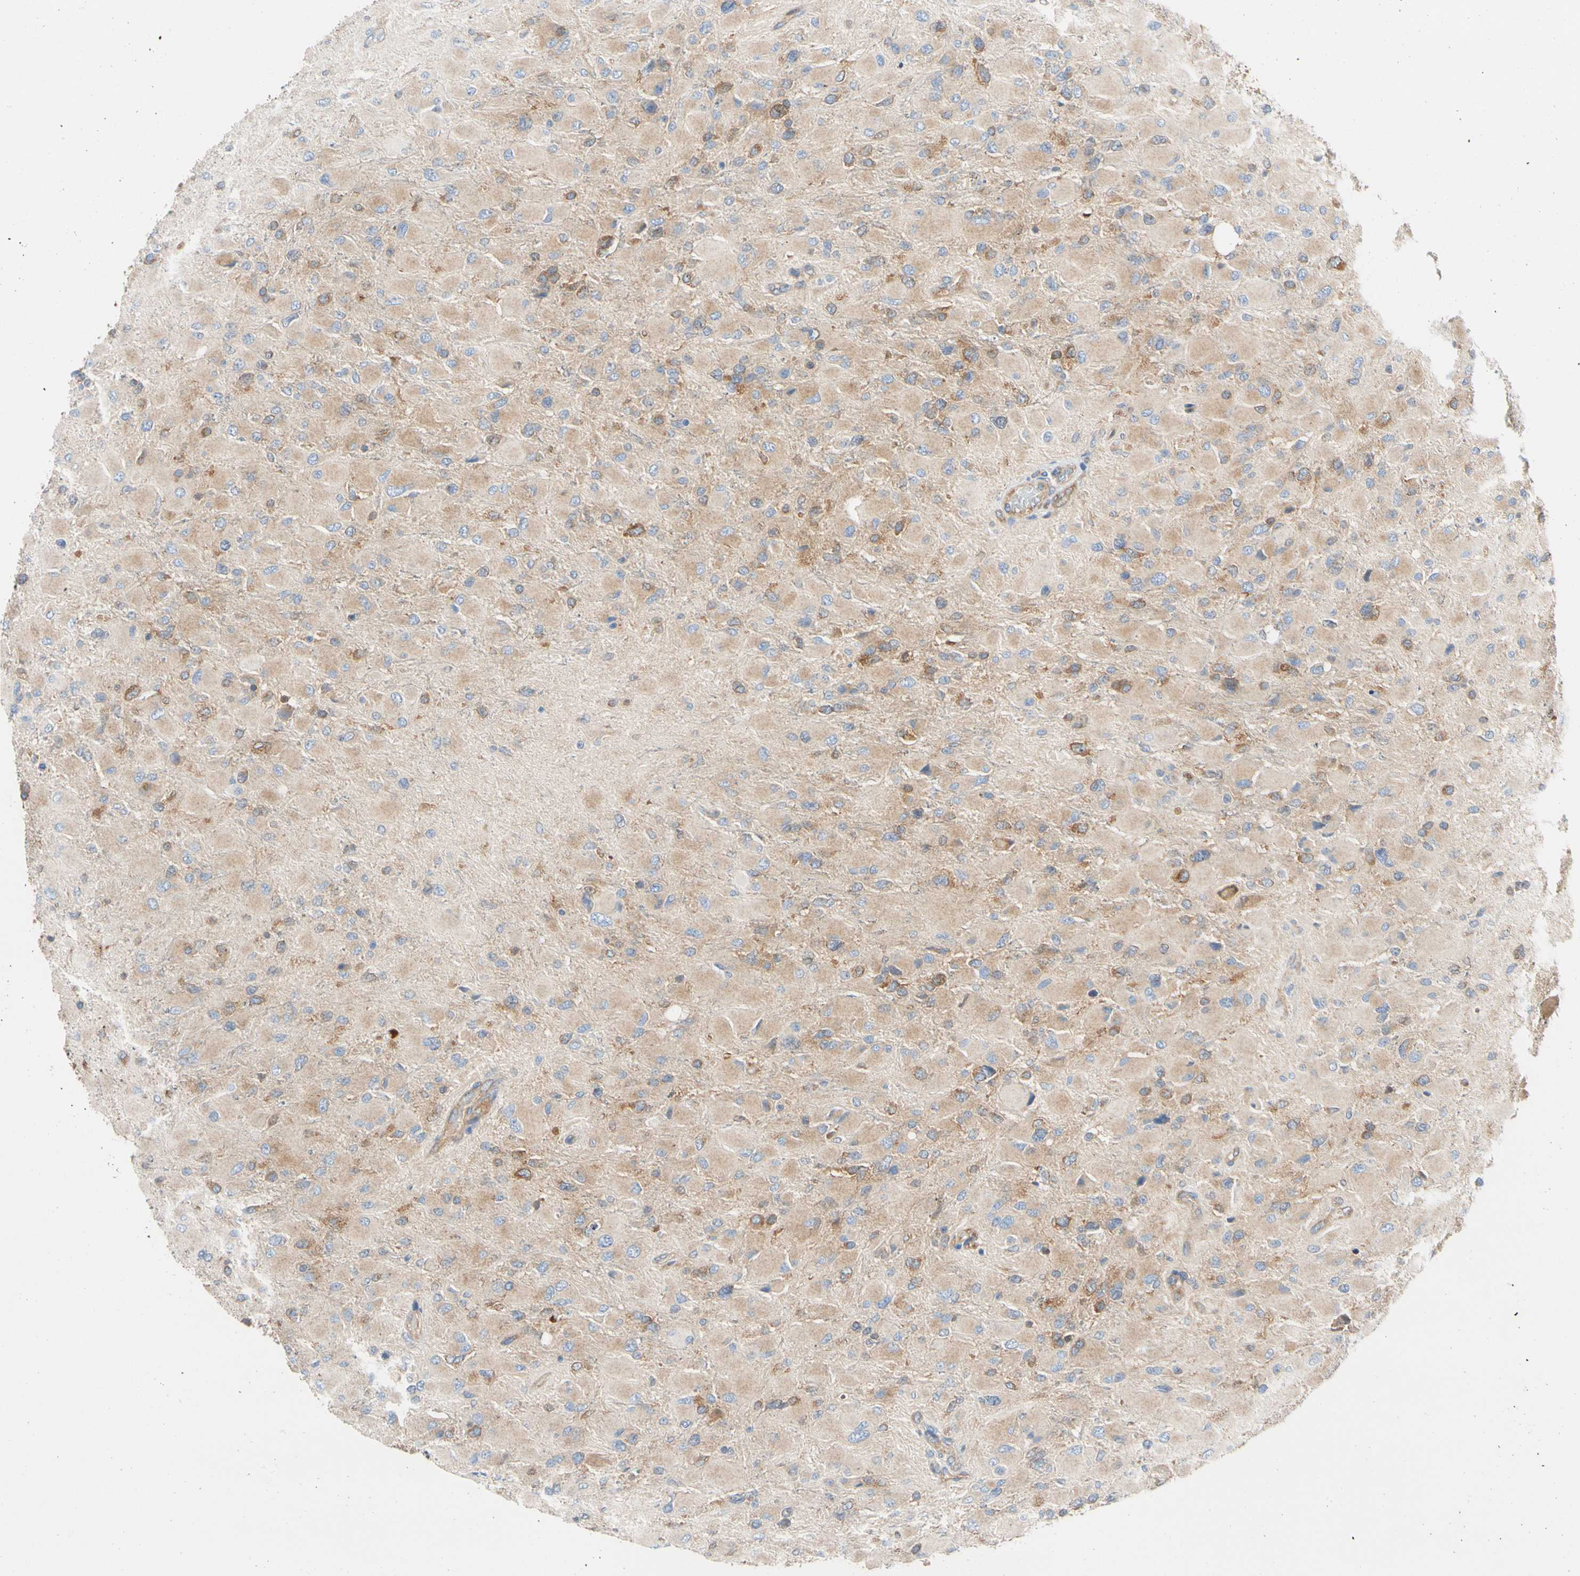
{"staining": {"intensity": "moderate", "quantity": ">75%", "location": "cytoplasmic/membranous"}, "tissue": "glioma", "cell_type": "Tumor cells", "image_type": "cancer", "snomed": [{"axis": "morphology", "description": "Glioma, malignant, High grade"}, {"axis": "topography", "description": "Cerebral cortex"}], "caption": "Human glioma stained with a protein marker demonstrates moderate staining in tumor cells.", "gene": "GPHN", "patient": {"sex": "female", "age": 36}}